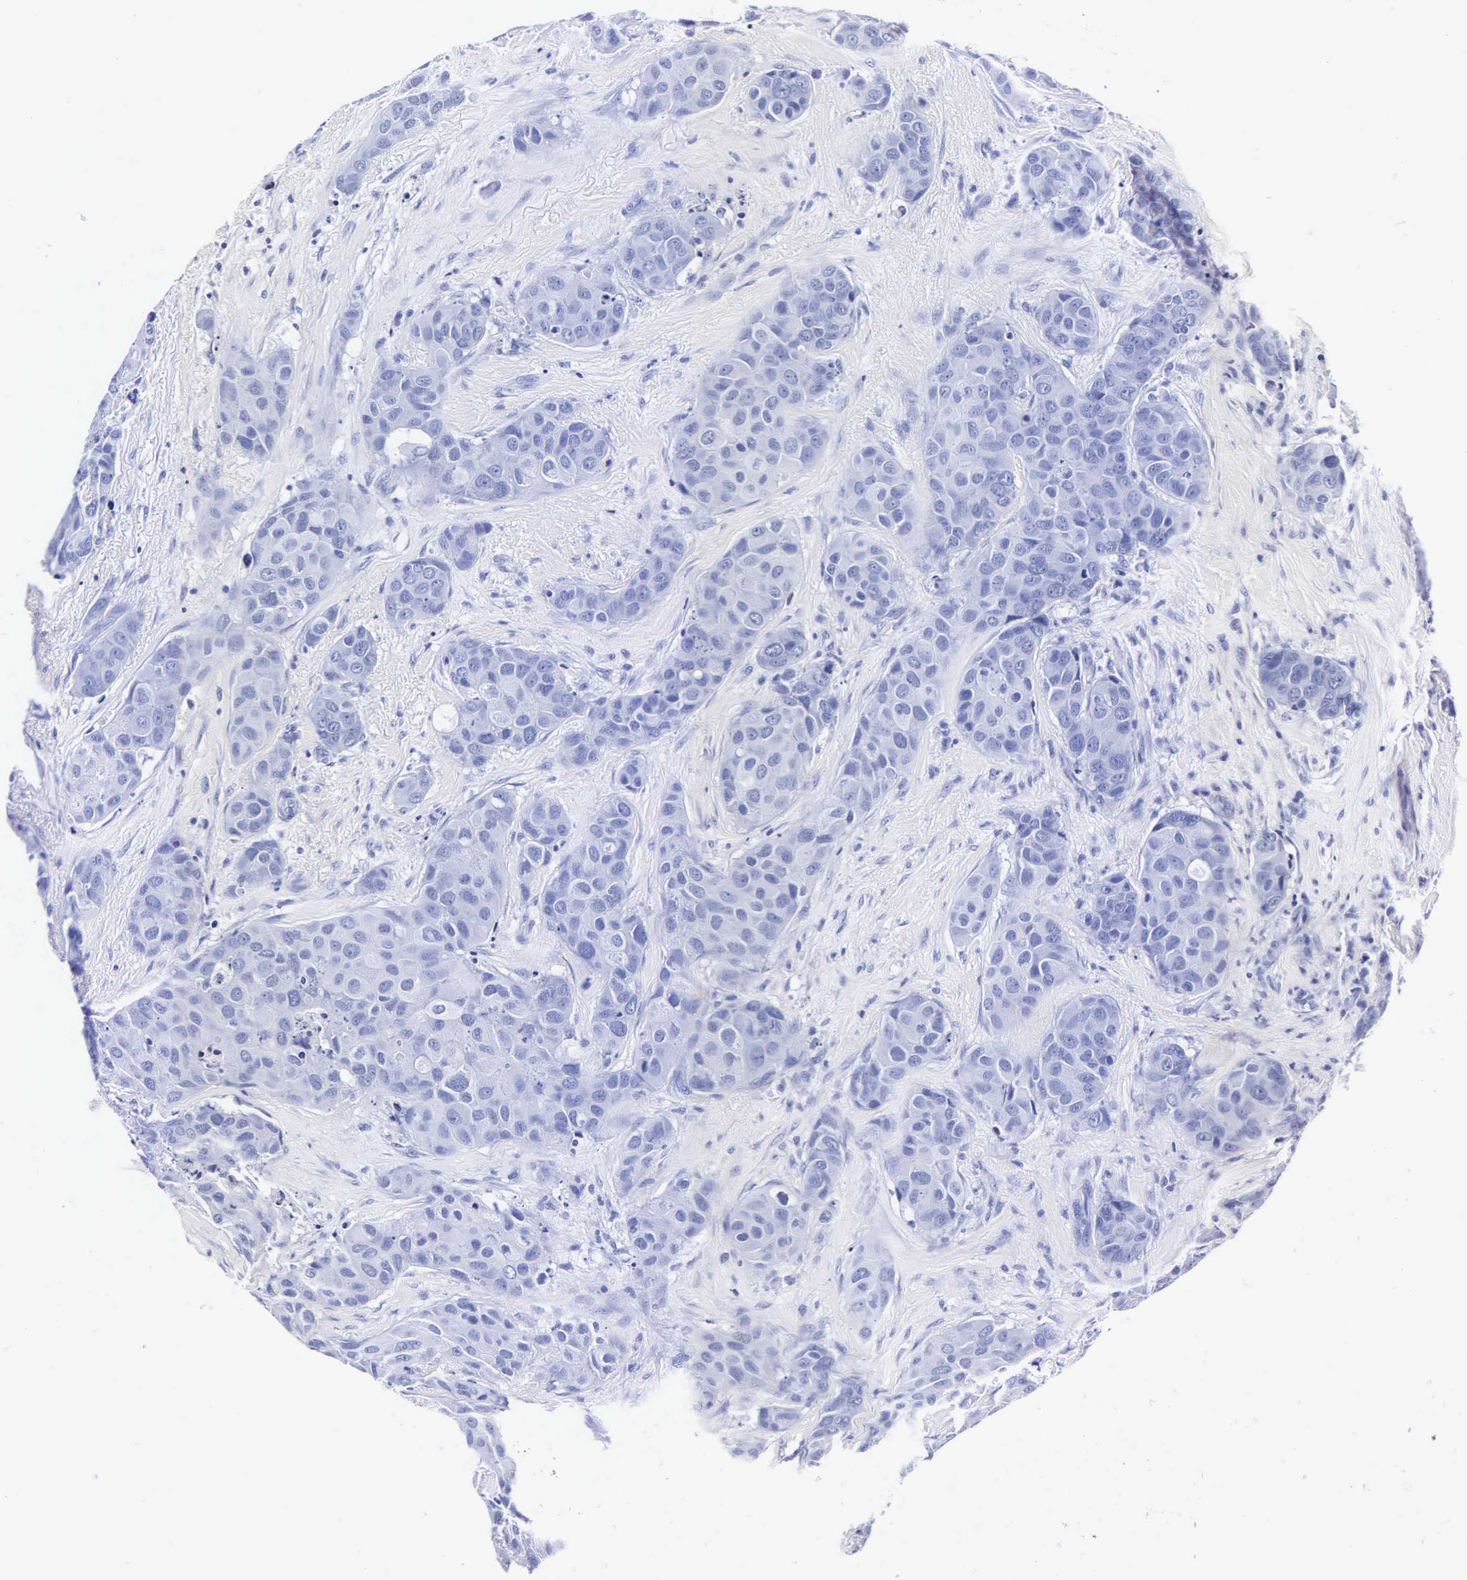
{"staining": {"intensity": "negative", "quantity": "none", "location": "none"}, "tissue": "breast cancer", "cell_type": "Tumor cells", "image_type": "cancer", "snomed": [{"axis": "morphology", "description": "Duct carcinoma"}, {"axis": "topography", "description": "Breast"}], "caption": "Immunohistochemistry micrograph of breast cancer stained for a protein (brown), which exhibits no staining in tumor cells.", "gene": "MB", "patient": {"sex": "female", "age": 68}}